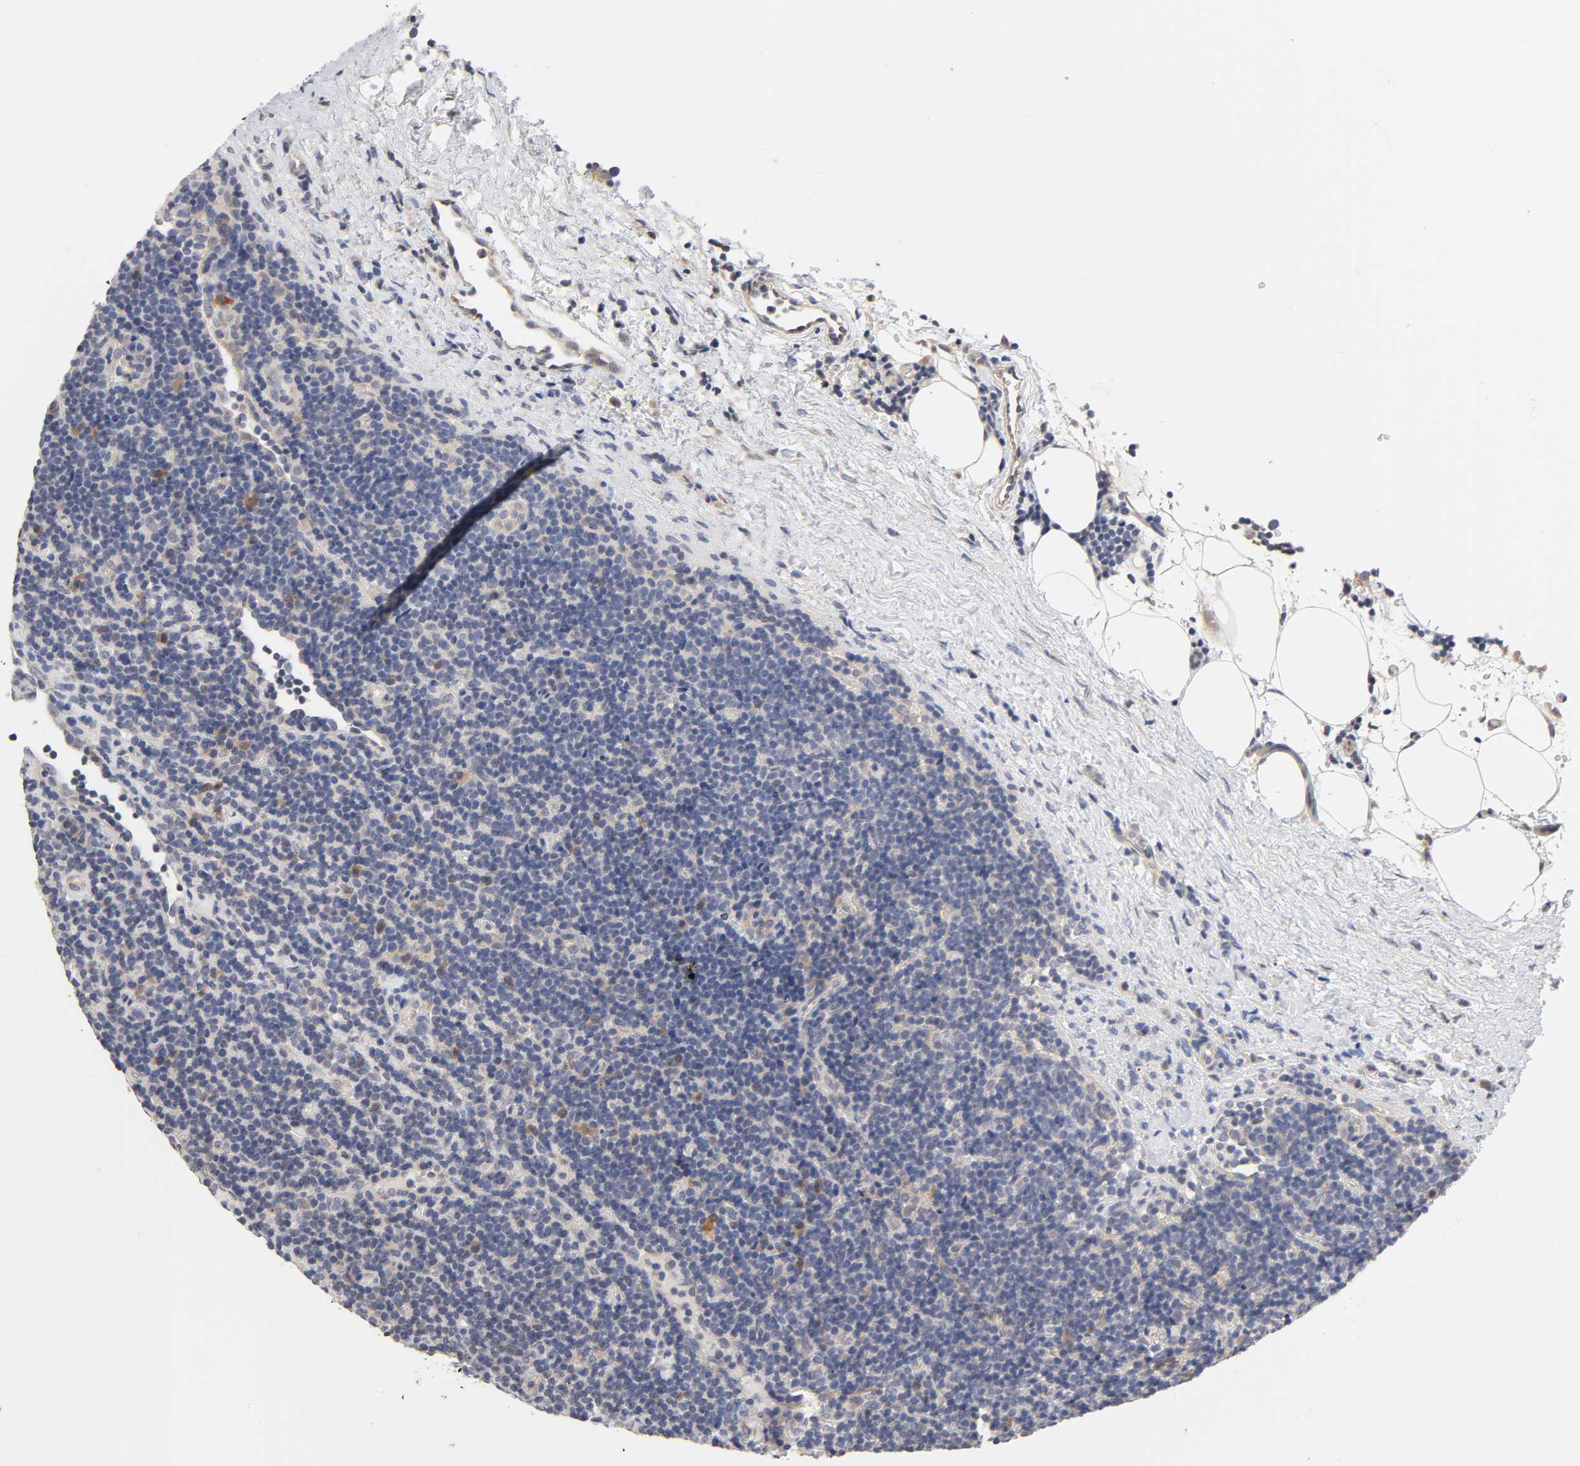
{"staining": {"intensity": "weak", "quantity": "25%-75%", "location": "cytoplasmic/membranous"}, "tissue": "lymphoma", "cell_type": "Tumor cells", "image_type": "cancer", "snomed": [{"axis": "morphology", "description": "Malignant lymphoma, non-Hodgkin's type, Low grade"}, {"axis": "topography", "description": "Lymph node"}], "caption": "An immunohistochemistry (IHC) histopathology image of tumor tissue is shown. Protein staining in brown highlights weak cytoplasmic/membranous positivity in lymphoma within tumor cells. (Stains: DAB (3,3'-diaminobenzidine) in brown, nuclei in blue, Microscopy: brightfield microscopy at high magnification).", "gene": "CXADR", "patient": {"sex": "male", "age": 70}}